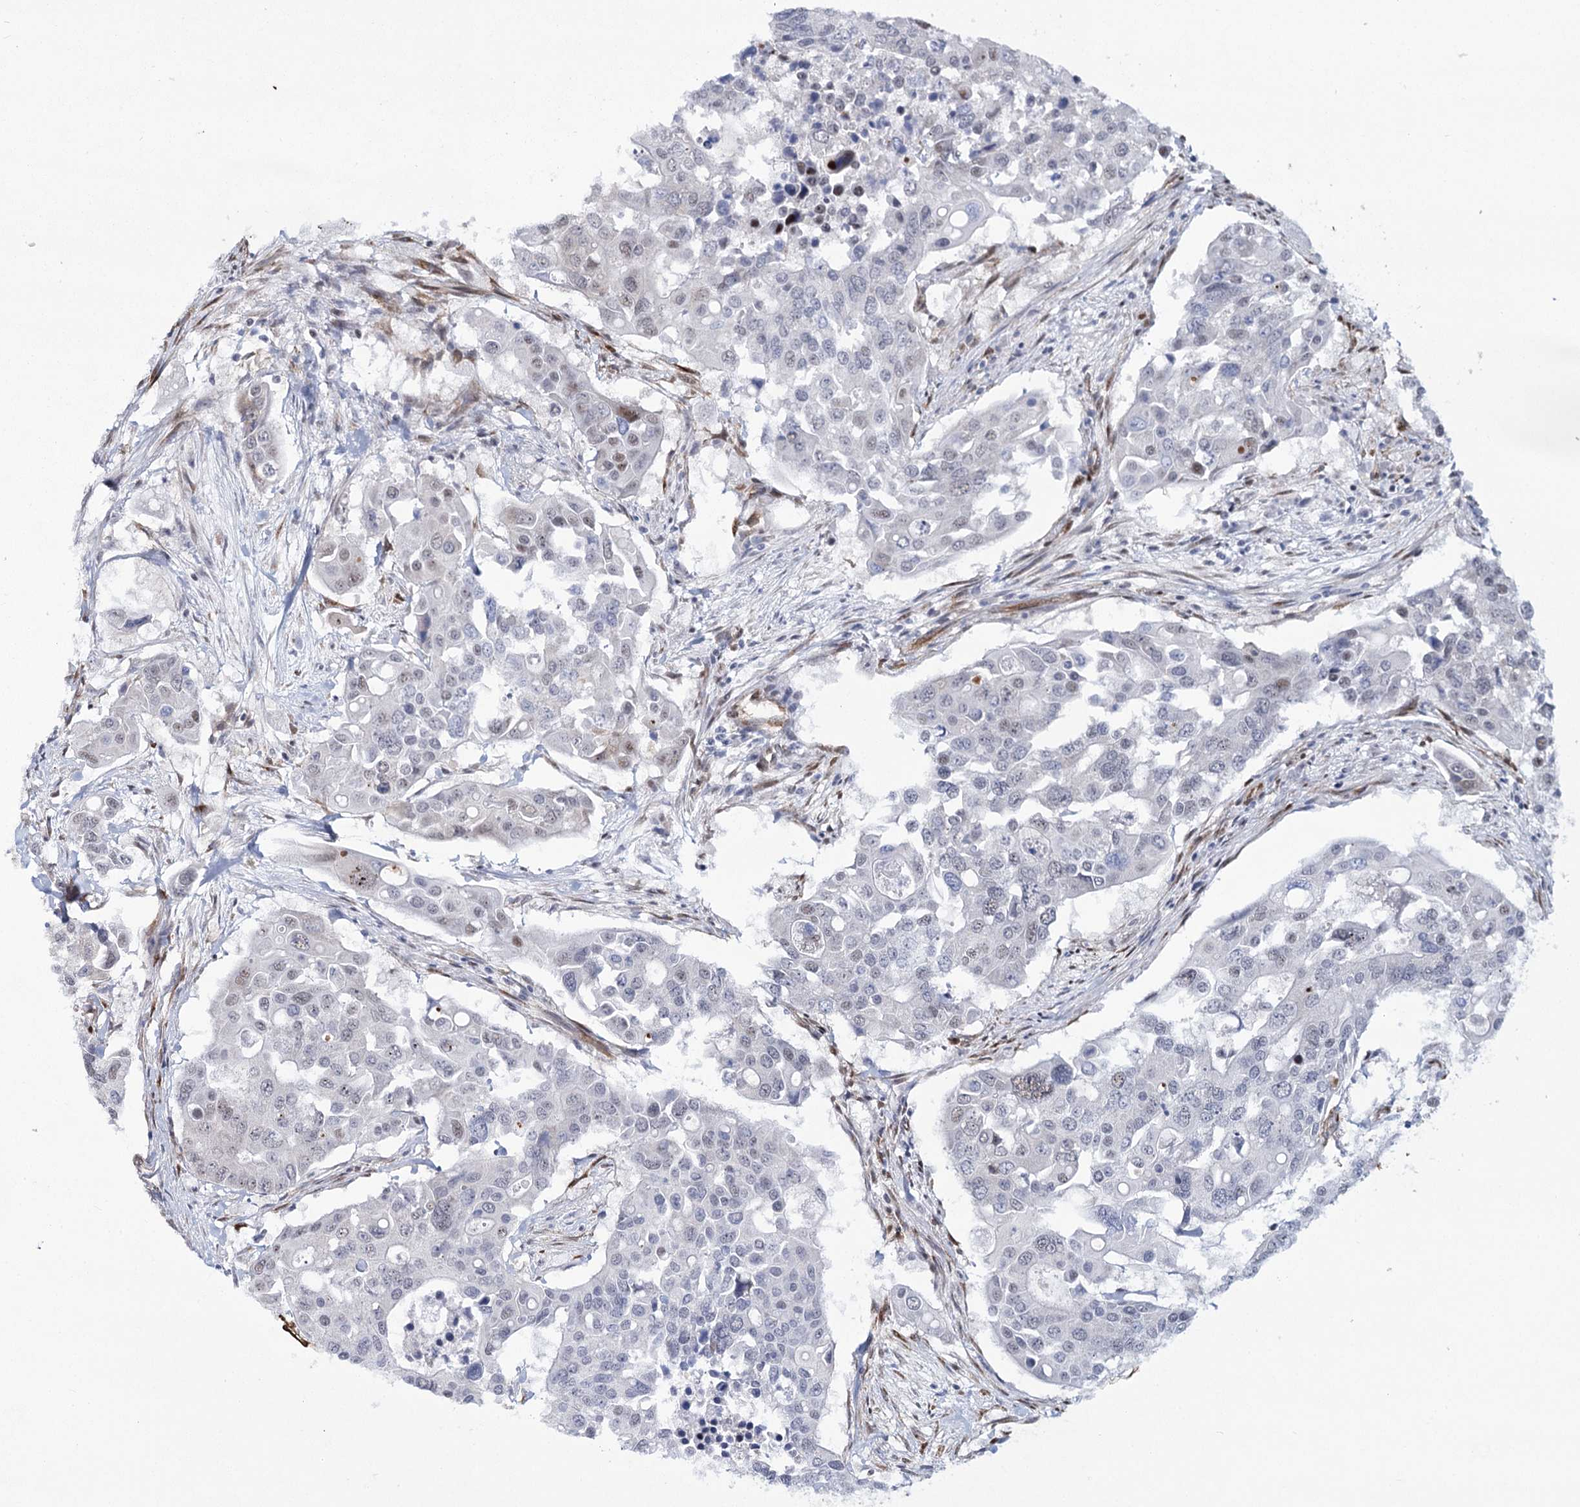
{"staining": {"intensity": "negative", "quantity": "none", "location": "none"}, "tissue": "colorectal cancer", "cell_type": "Tumor cells", "image_type": "cancer", "snomed": [{"axis": "morphology", "description": "Adenocarcinoma, NOS"}, {"axis": "topography", "description": "Colon"}], "caption": "A micrograph of adenocarcinoma (colorectal) stained for a protein displays no brown staining in tumor cells.", "gene": "YBX3", "patient": {"sex": "male", "age": 77}}